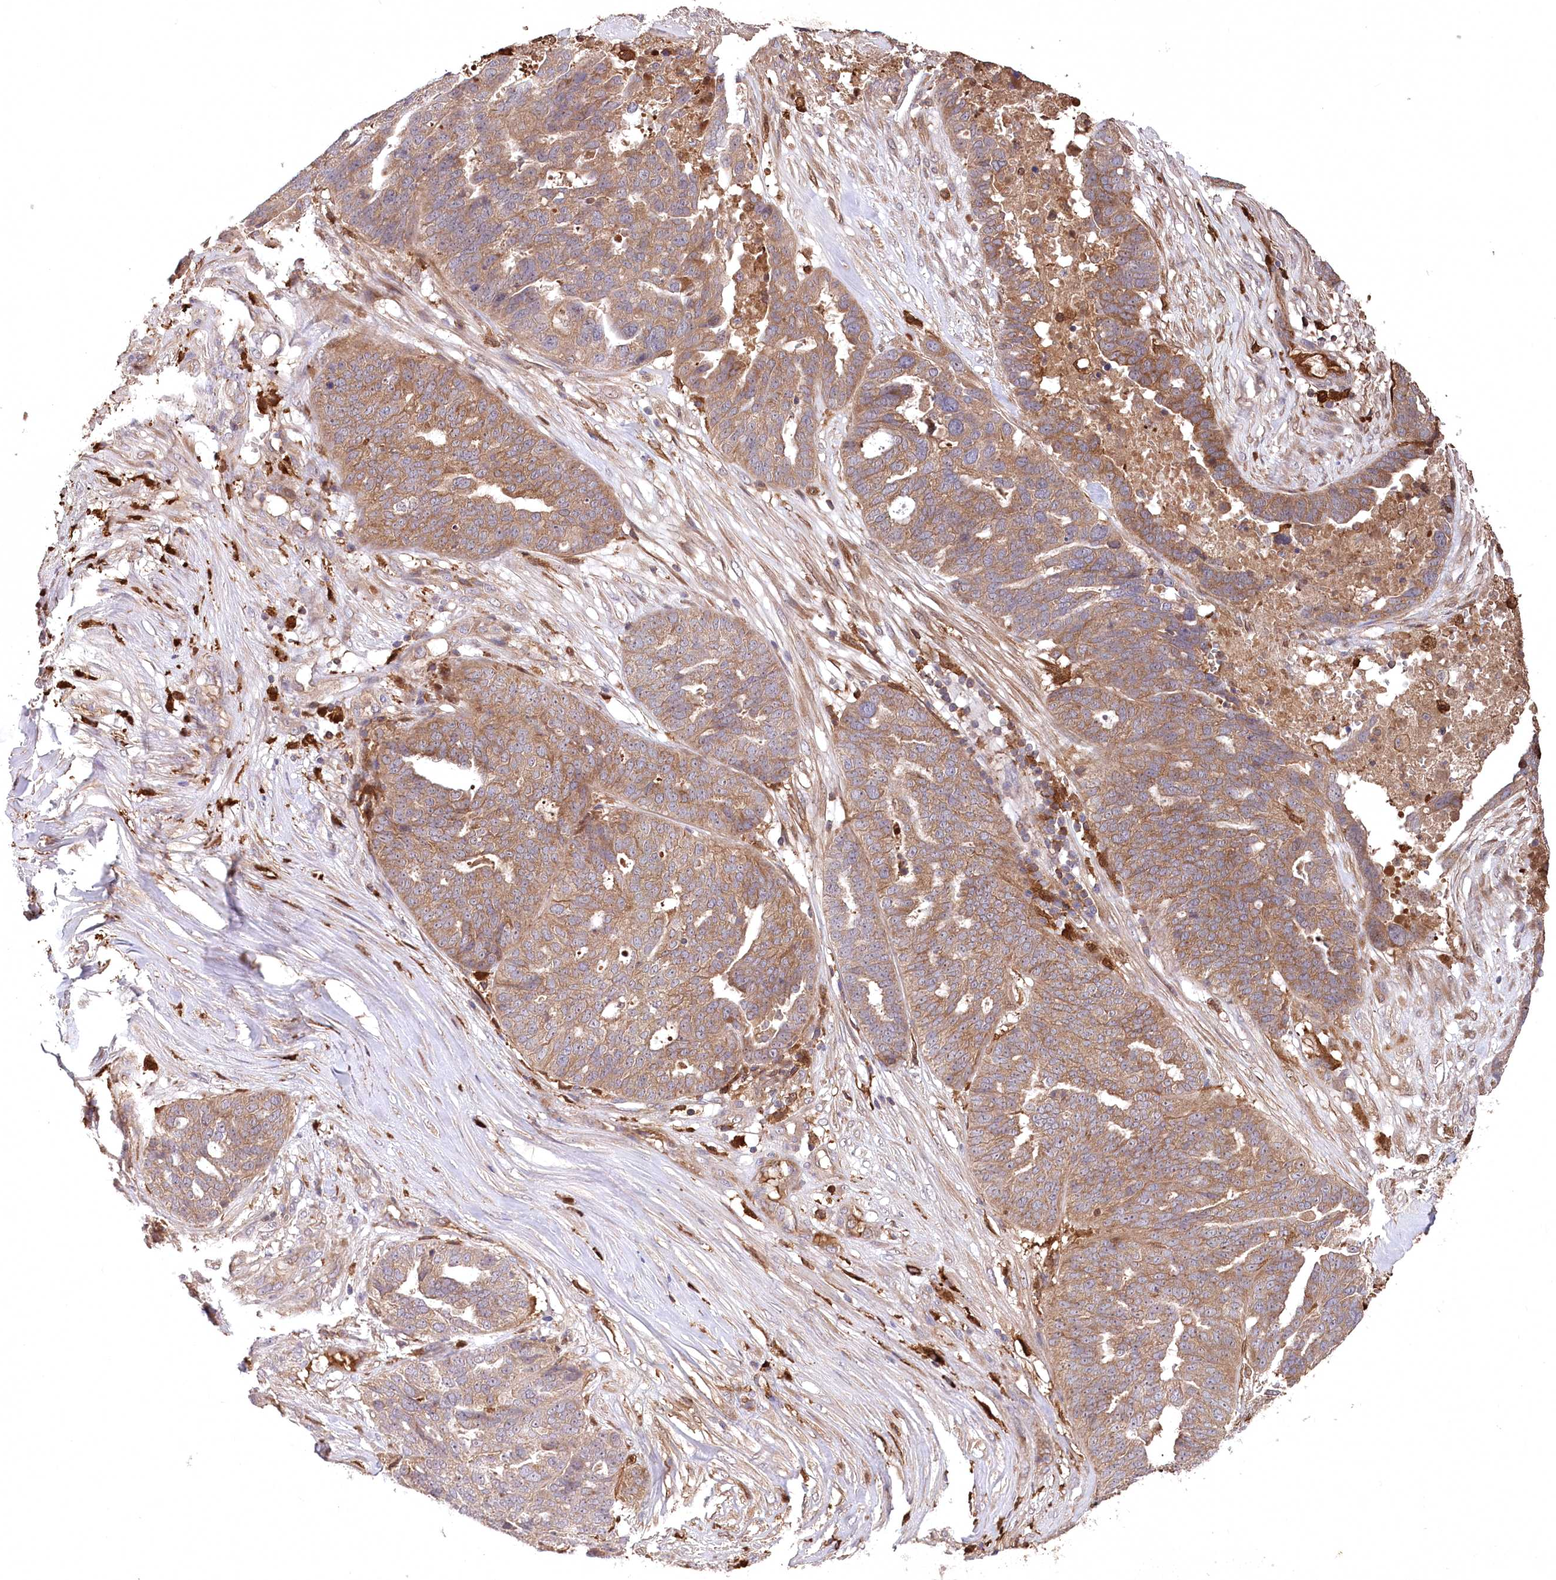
{"staining": {"intensity": "moderate", "quantity": ">75%", "location": "cytoplasmic/membranous"}, "tissue": "ovarian cancer", "cell_type": "Tumor cells", "image_type": "cancer", "snomed": [{"axis": "morphology", "description": "Cystadenocarcinoma, serous, NOS"}, {"axis": "topography", "description": "Ovary"}], "caption": "Ovarian cancer stained with IHC displays moderate cytoplasmic/membranous positivity in about >75% of tumor cells.", "gene": "PPP1R21", "patient": {"sex": "female", "age": 59}}